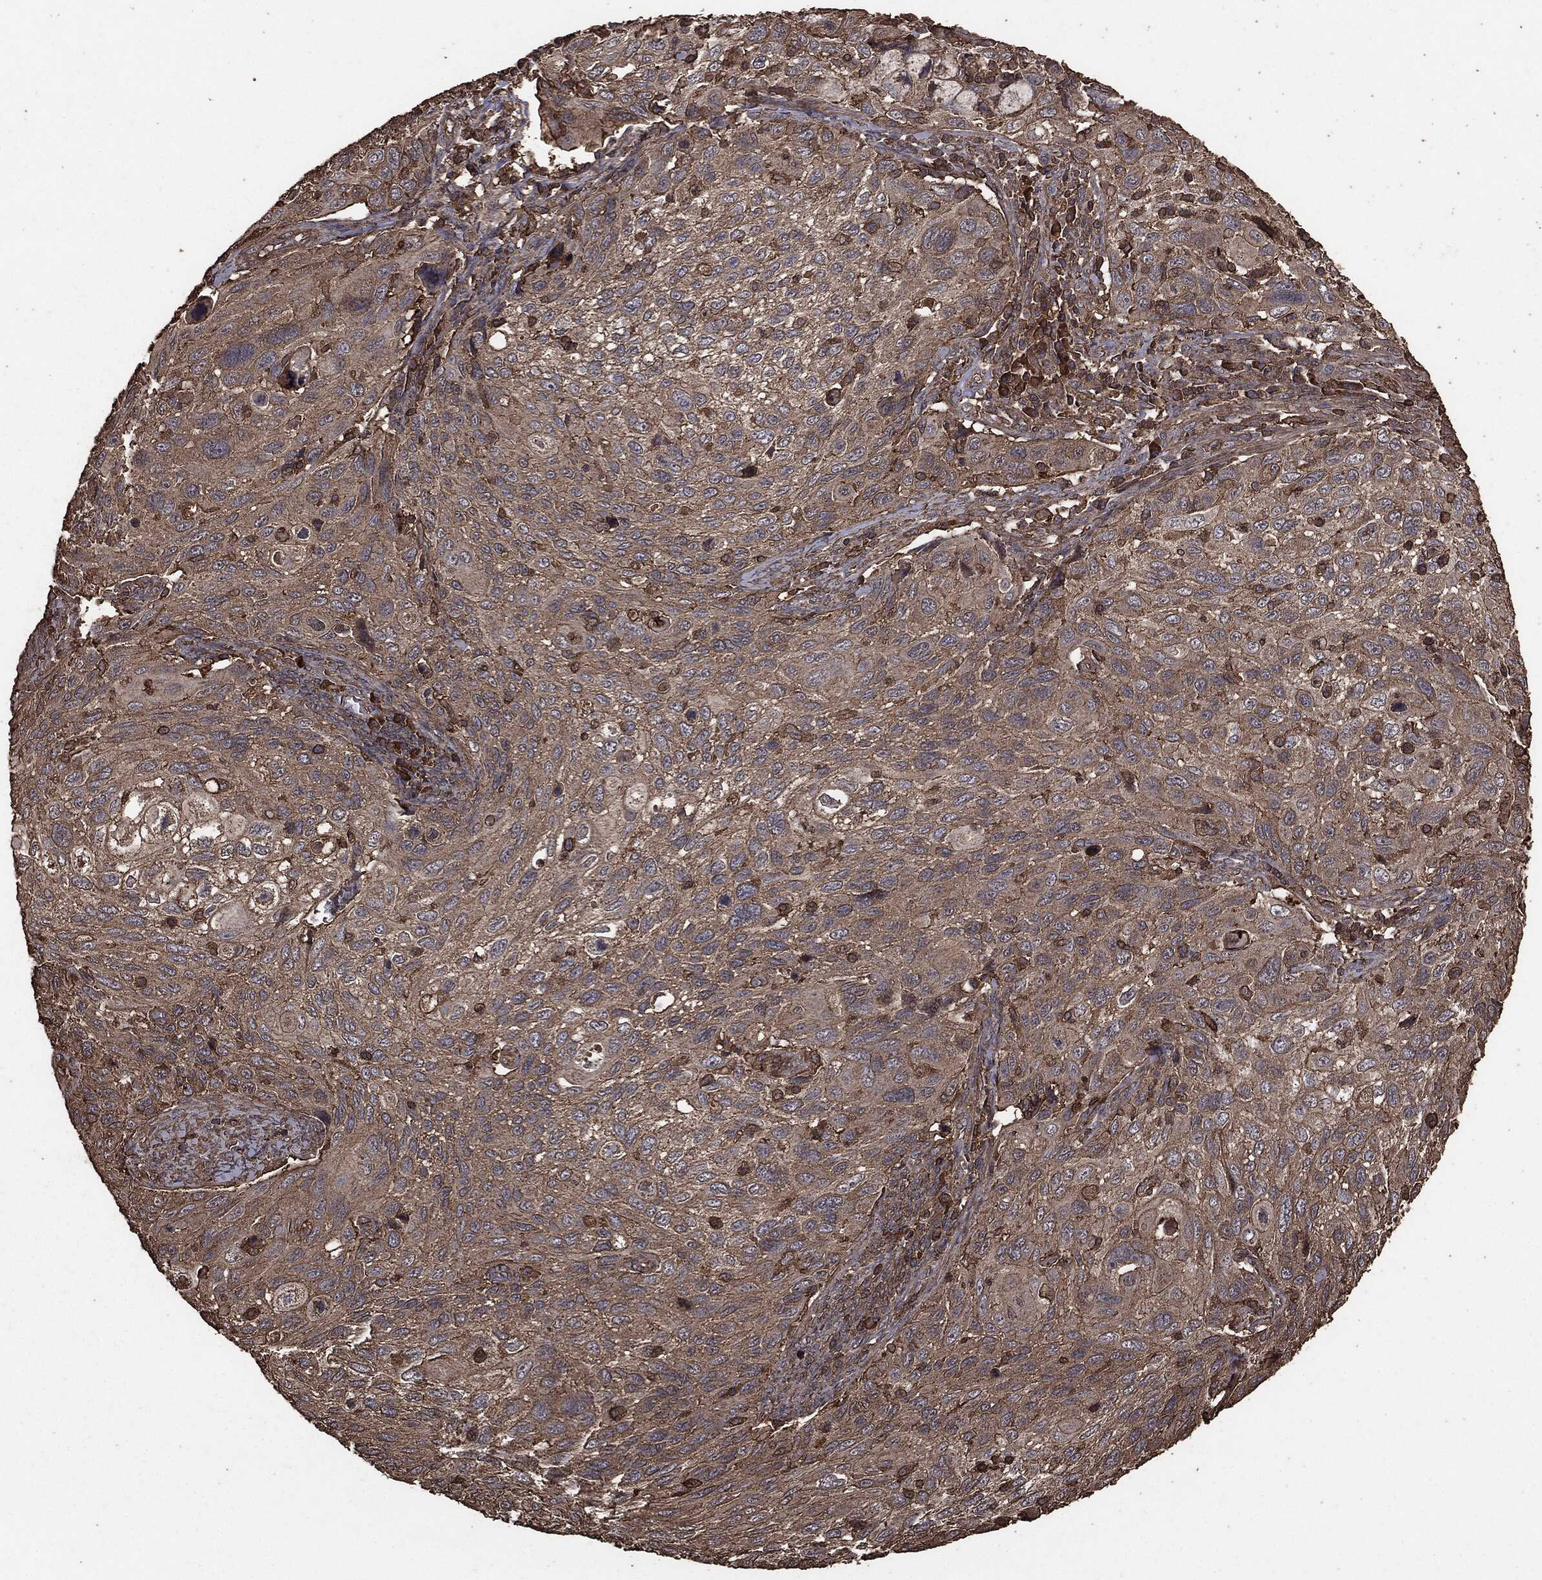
{"staining": {"intensity": "weak", "quantity": "25%-75%", "location": "cytoplasmic/membranous"}, "tissue": "cervical cancer", "cell_type": "Tumor cells", "image_type": "cancer", "snomed": [{"axis": "morphology", "description": "Squamous cell carcinoma, NOS"}, {"axis": "topography", "description": "Cervix"}], "caption": "Brown immunohistochemical staining in human cervical squamous cell carcinoma demonstrates weak cytoplasmic/membranous expression in approximately 25%-75% of tumor cells. (Stains: DAB (3,3'-diaminobenzidine) in brown, nuclei in blue, Microscopy: brightfield microscopy at high magnification).", "gene": "MTOR", "patient": {"sex": "female", "age": 70}}